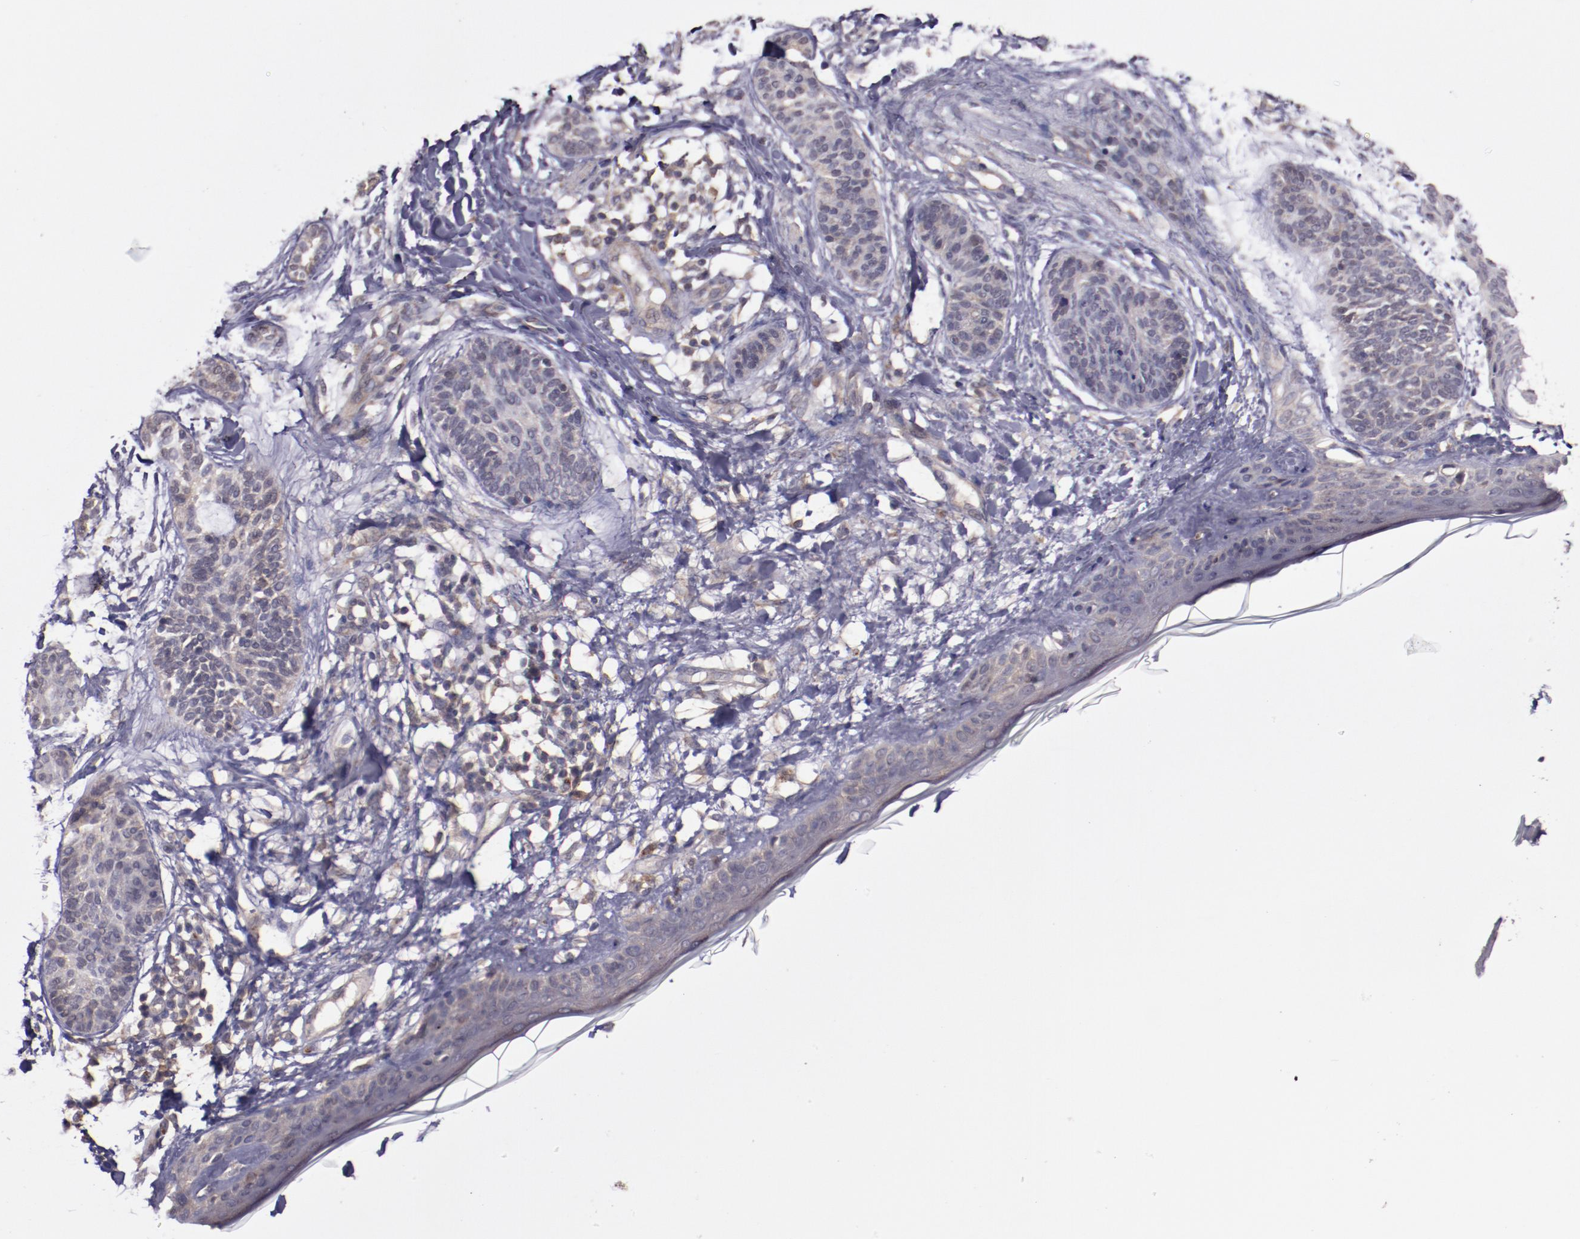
{"staining": {"intensity": "weak", "quantity": ">75%", "location": "cytoplasmic/membranous"}, "tissue": "skin cancer", "cell_type": "Tumor cells", "image_type": "cancer", "snomed": [{"axis": "morphology", "description": "Normal tissue, NOS"}, {"axis": "morphology", "description": "Basal cell carcinoma"}, {"axis": "topography", "description": "Skin"}], "caption": "Tumor cells display low levels of weak cytoplasmic/membranous staining in about >75% of cells in skin cancer.", "gene": "FTSJ1", "patient": {"sex": "male", "age": 63}}